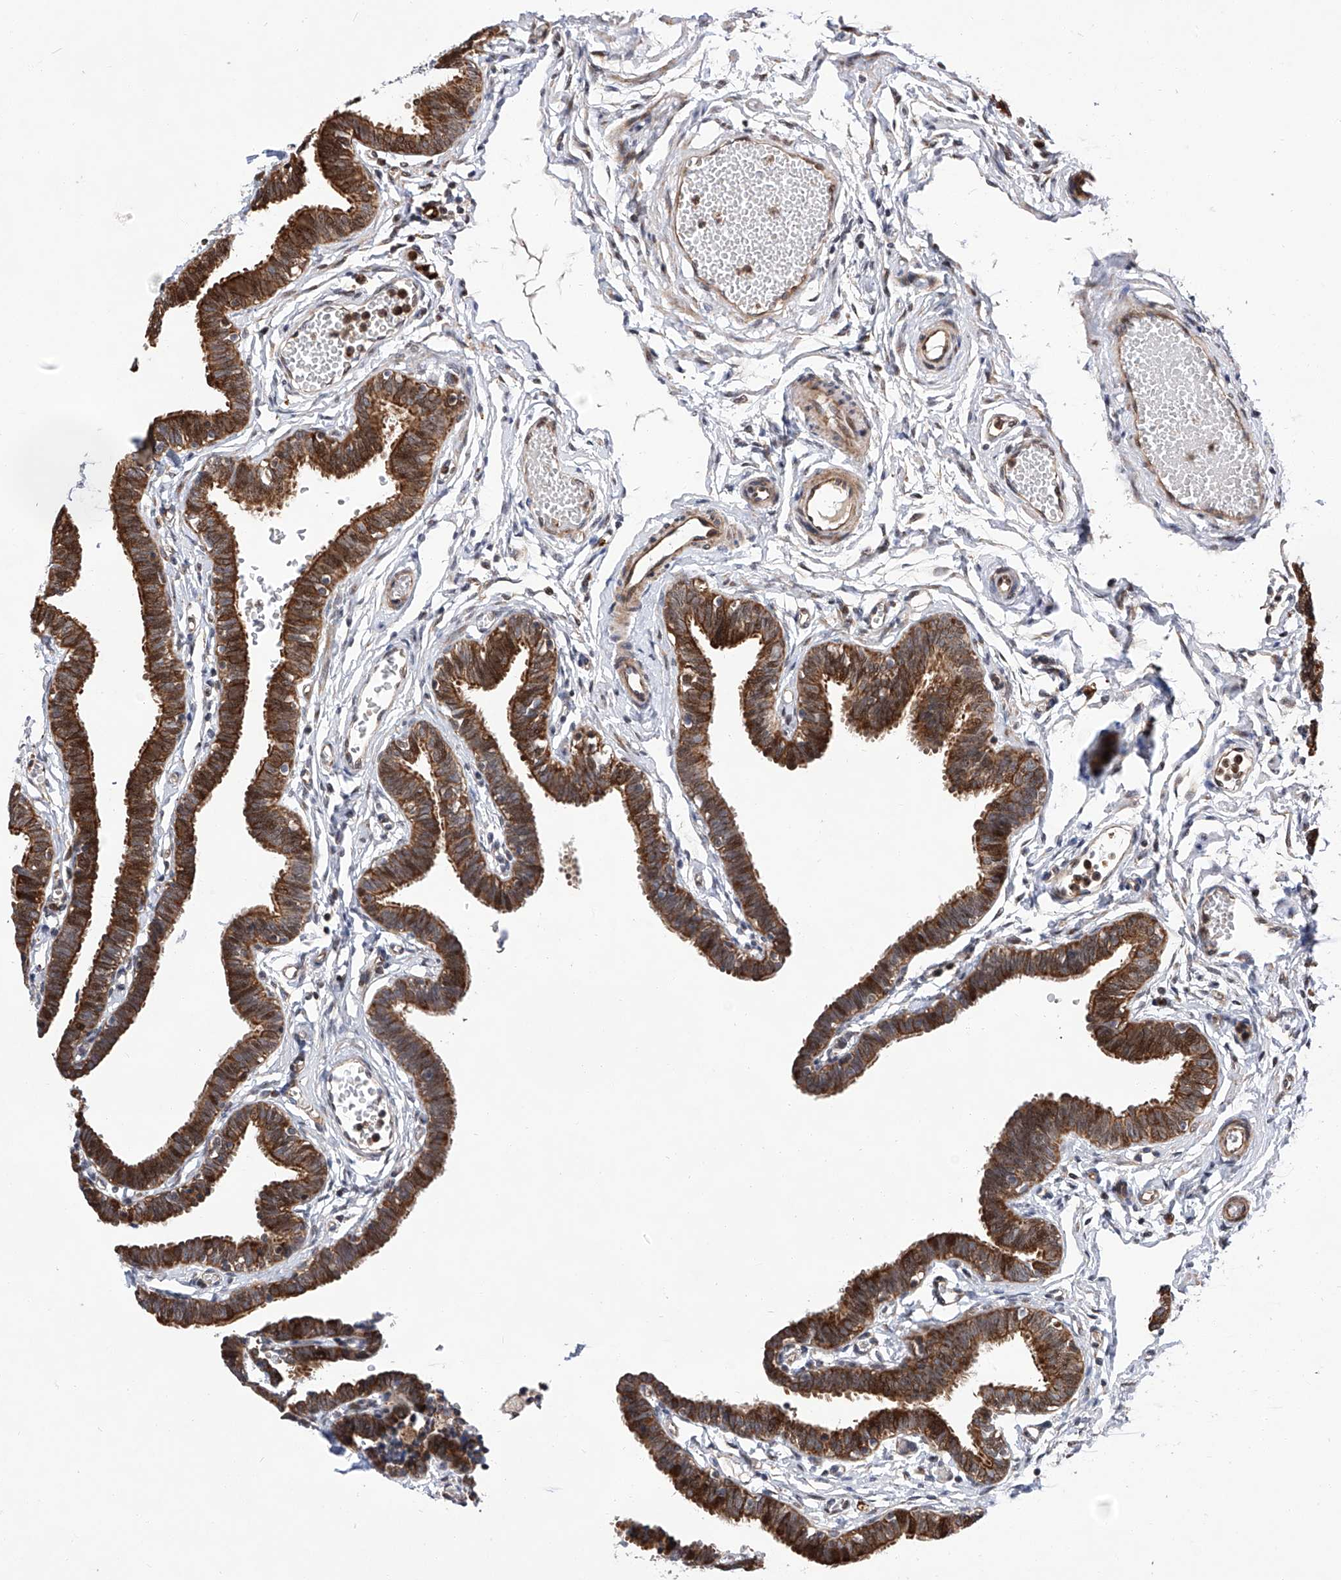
{"staining": {"intensity": "strong", "quantity": ">75%", "location": "cytoplasmic/membranous"}, "tissue": "fallopian tube", "cell_type": "Glandular cells", "image_type": "normal", "snomed": [{"axis": "morphology", "description": "Normal tissue, NOS"}, {"axis": "topography", "description": "Fallopian tube"}, {"axis": "topography", "description": "Ovary"}], "caption": "Protein expression analysis of benign human fallopian tube reveals strong cytoplasmic/membranous staining in approximately >75% of glandular cells.", "gene": "FARP2", "patient": {"sex": "female", "age": 23}}